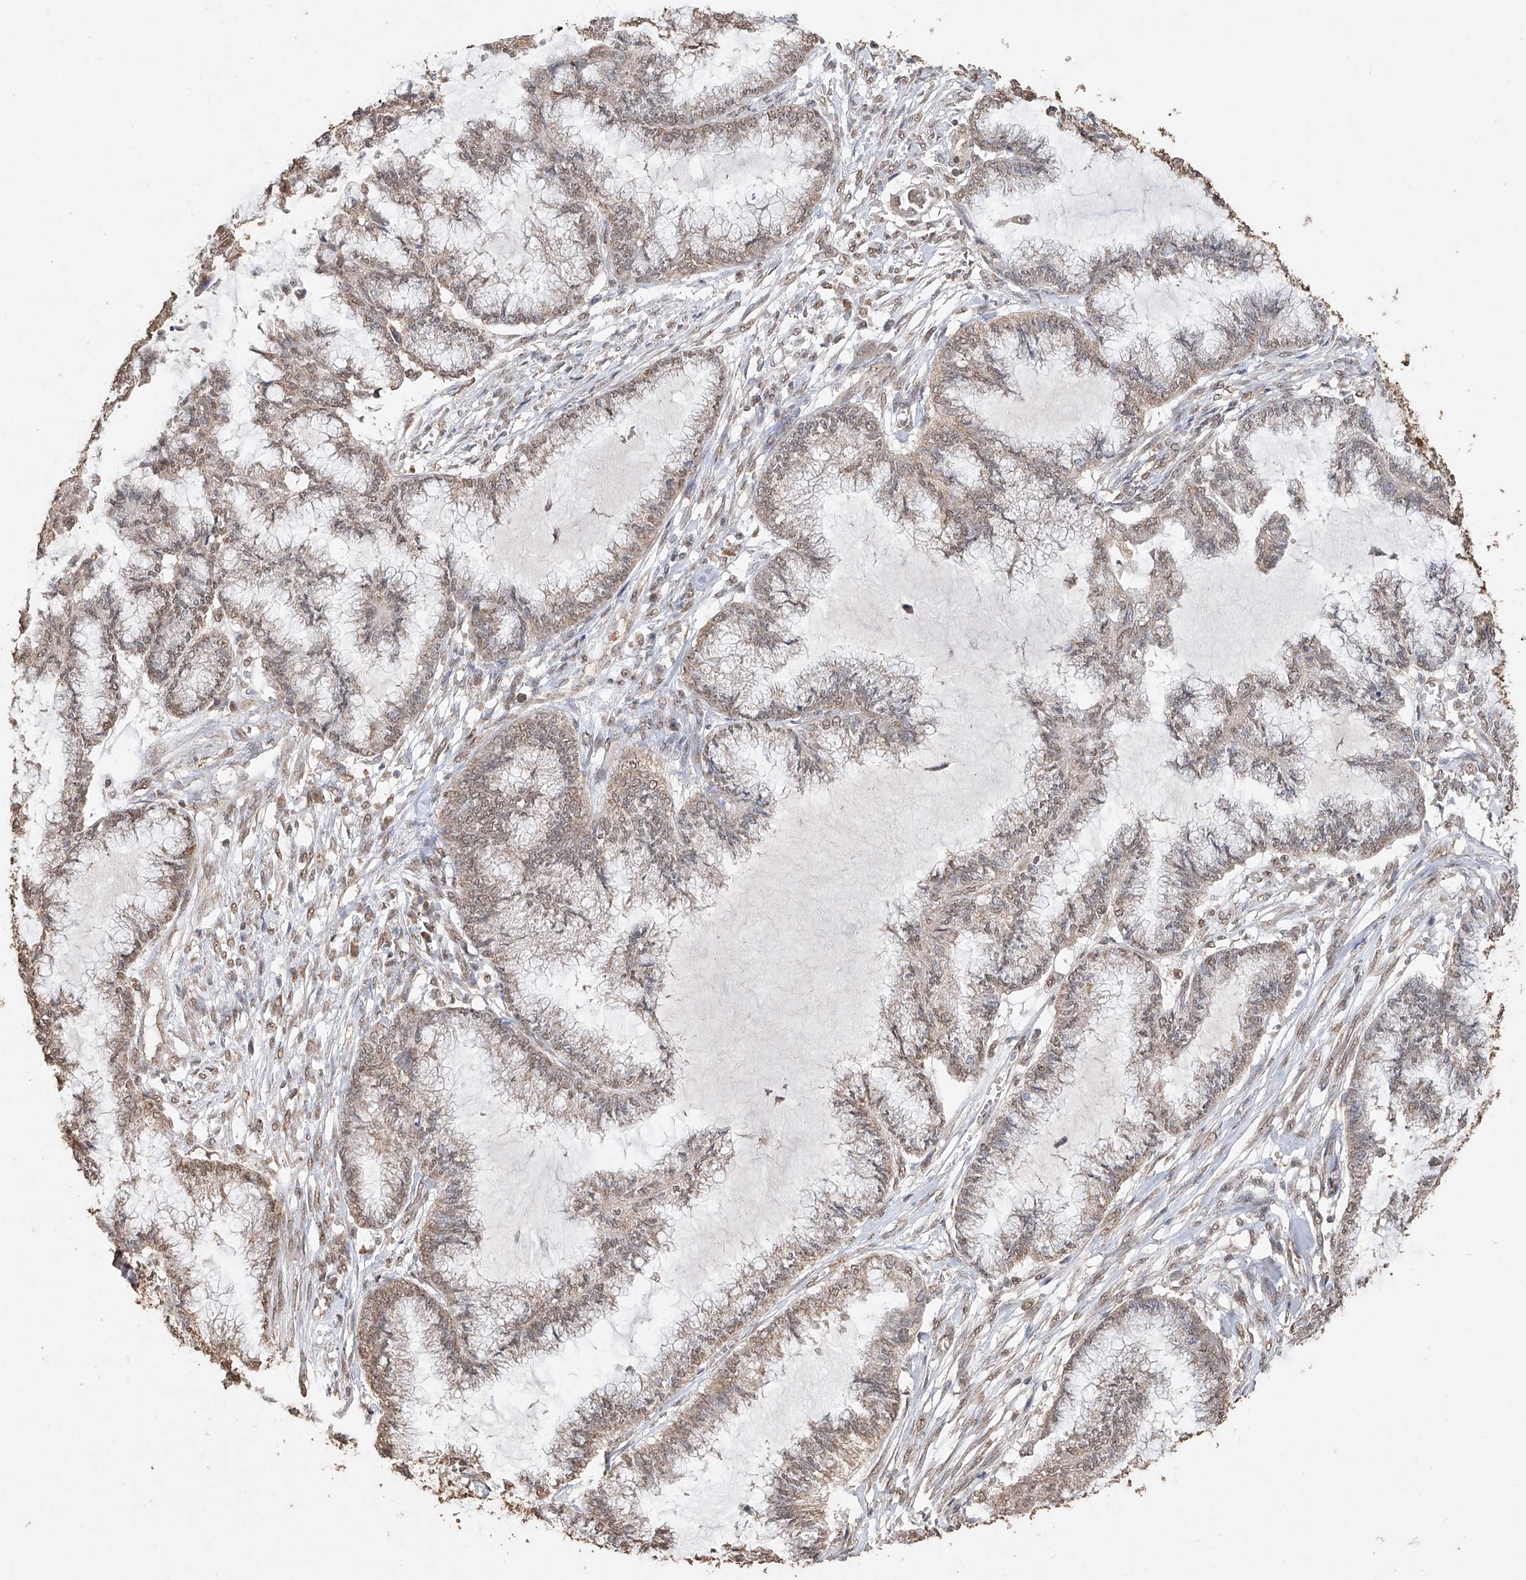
{"staining": {"intensity": "weak", "quantity": ">75%", "location": "cytoplasmic/membranous,nuclear"}, "tissue": "endometrial cancer", "cell_type": "Tumor cells", "image_type": "cancer", "snomed": [{"axis": "morphology", "description": "Adenocarcinoma, NOS"}, {"axis": "topography", "description": "Endometrium"}], "caption": "The immunohistochemical stain labels weak cytoplasmic/membranous and nuclear positivity in tumor cells of adenocarcinoma (endometrial) tissue.", "gene": "ELOVL1", "patient": {"sex": "female", "age": 86}}